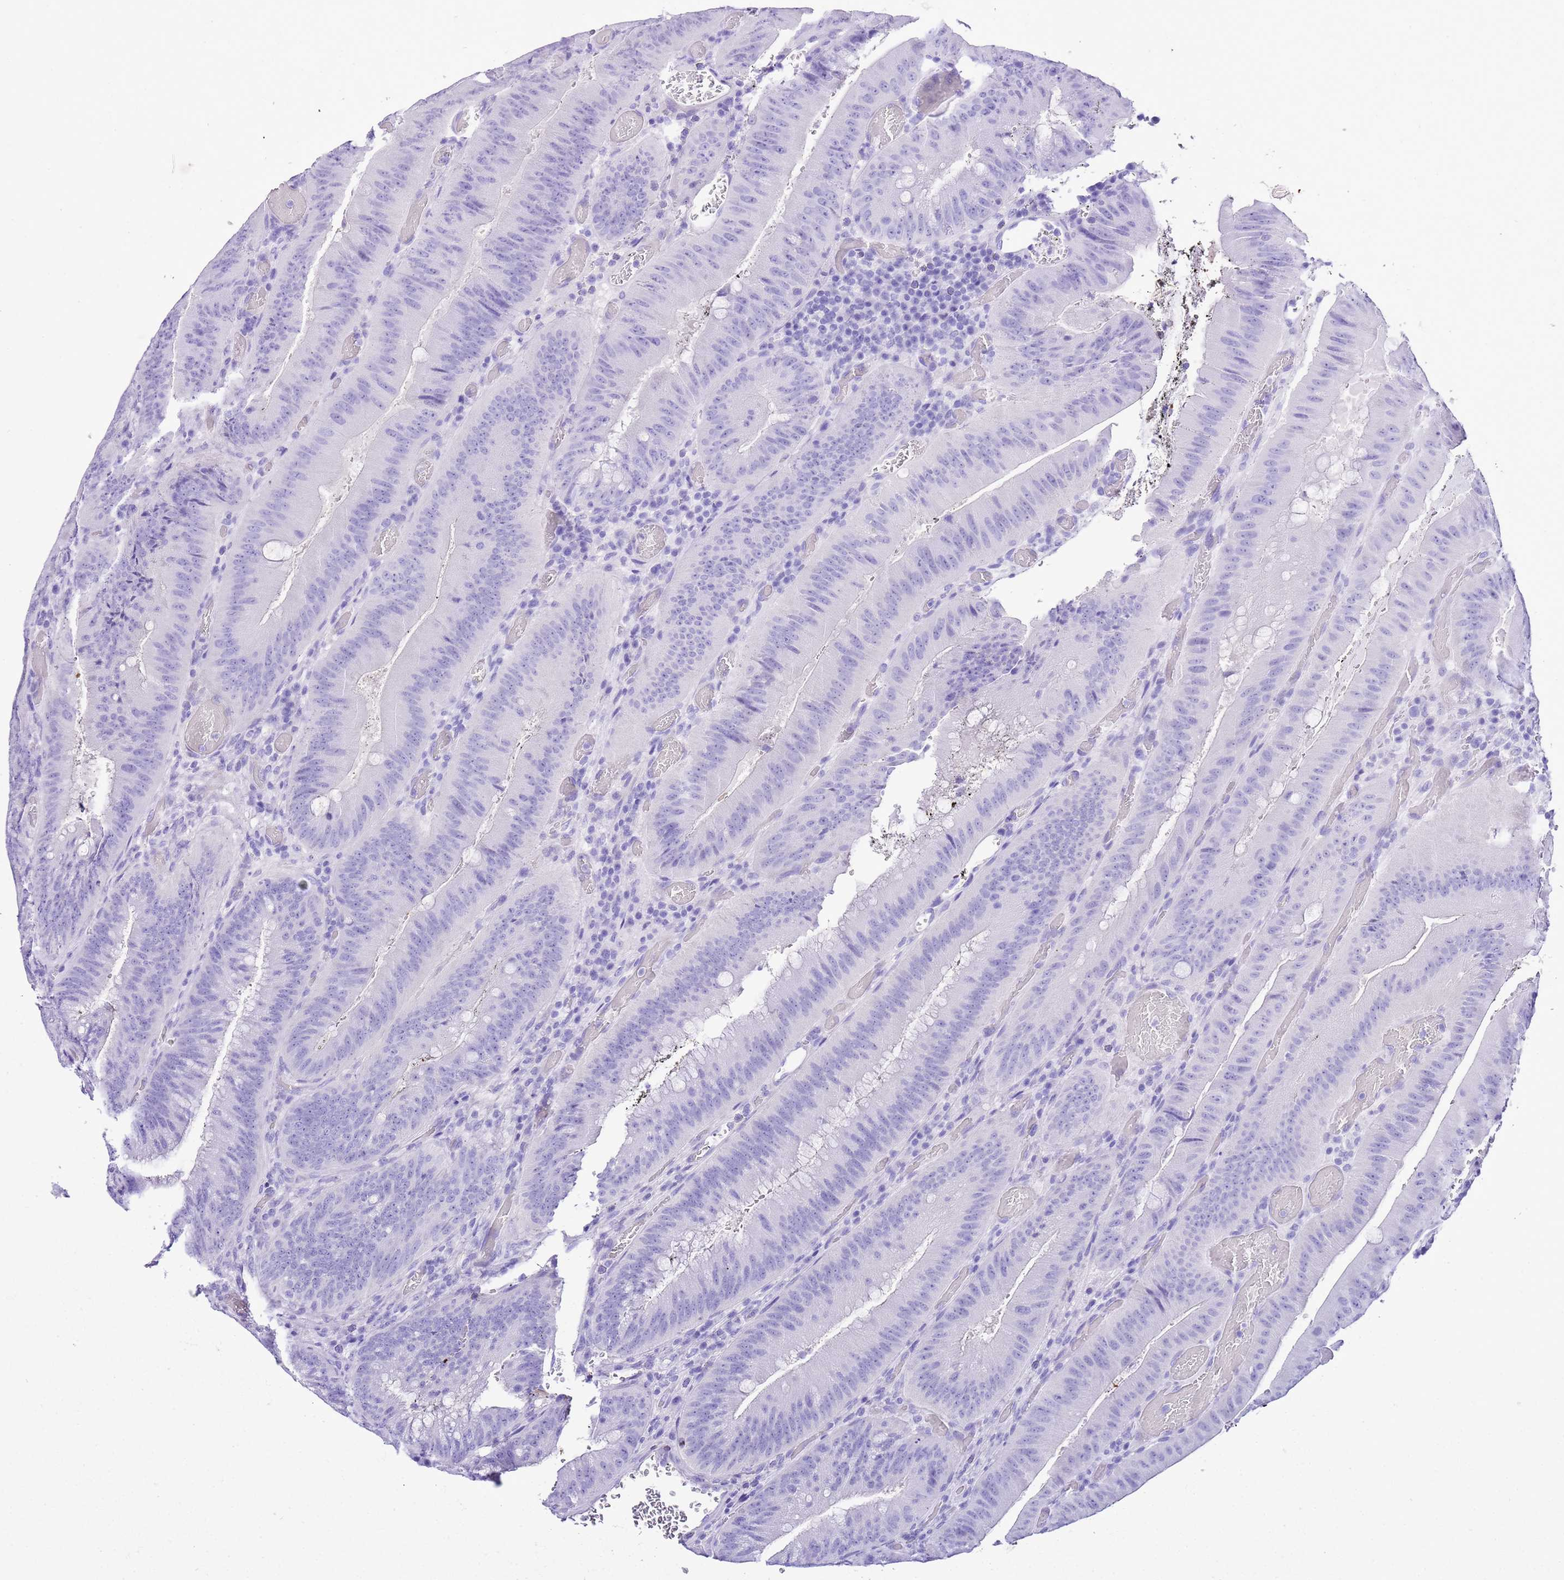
{"staining": {"intensity": "negative", "quantity": "none", "location": "none"}, "tissue": "colorectal cancer", "cell_type": "Tumor cells", "image_type": "cancer", "snomed": [{"axis": "morphology", "description": "Adenocarcinoma, NOS"}, {"axis": "topography", "description": "Colon"}], "caption": "Adenocarcinoma (colorectal) stained for a protein using immunohistochemistry displays no positivity tumor cells.", "gene": "KCNC1", "patient": {"sex": "female", "age": 43}}